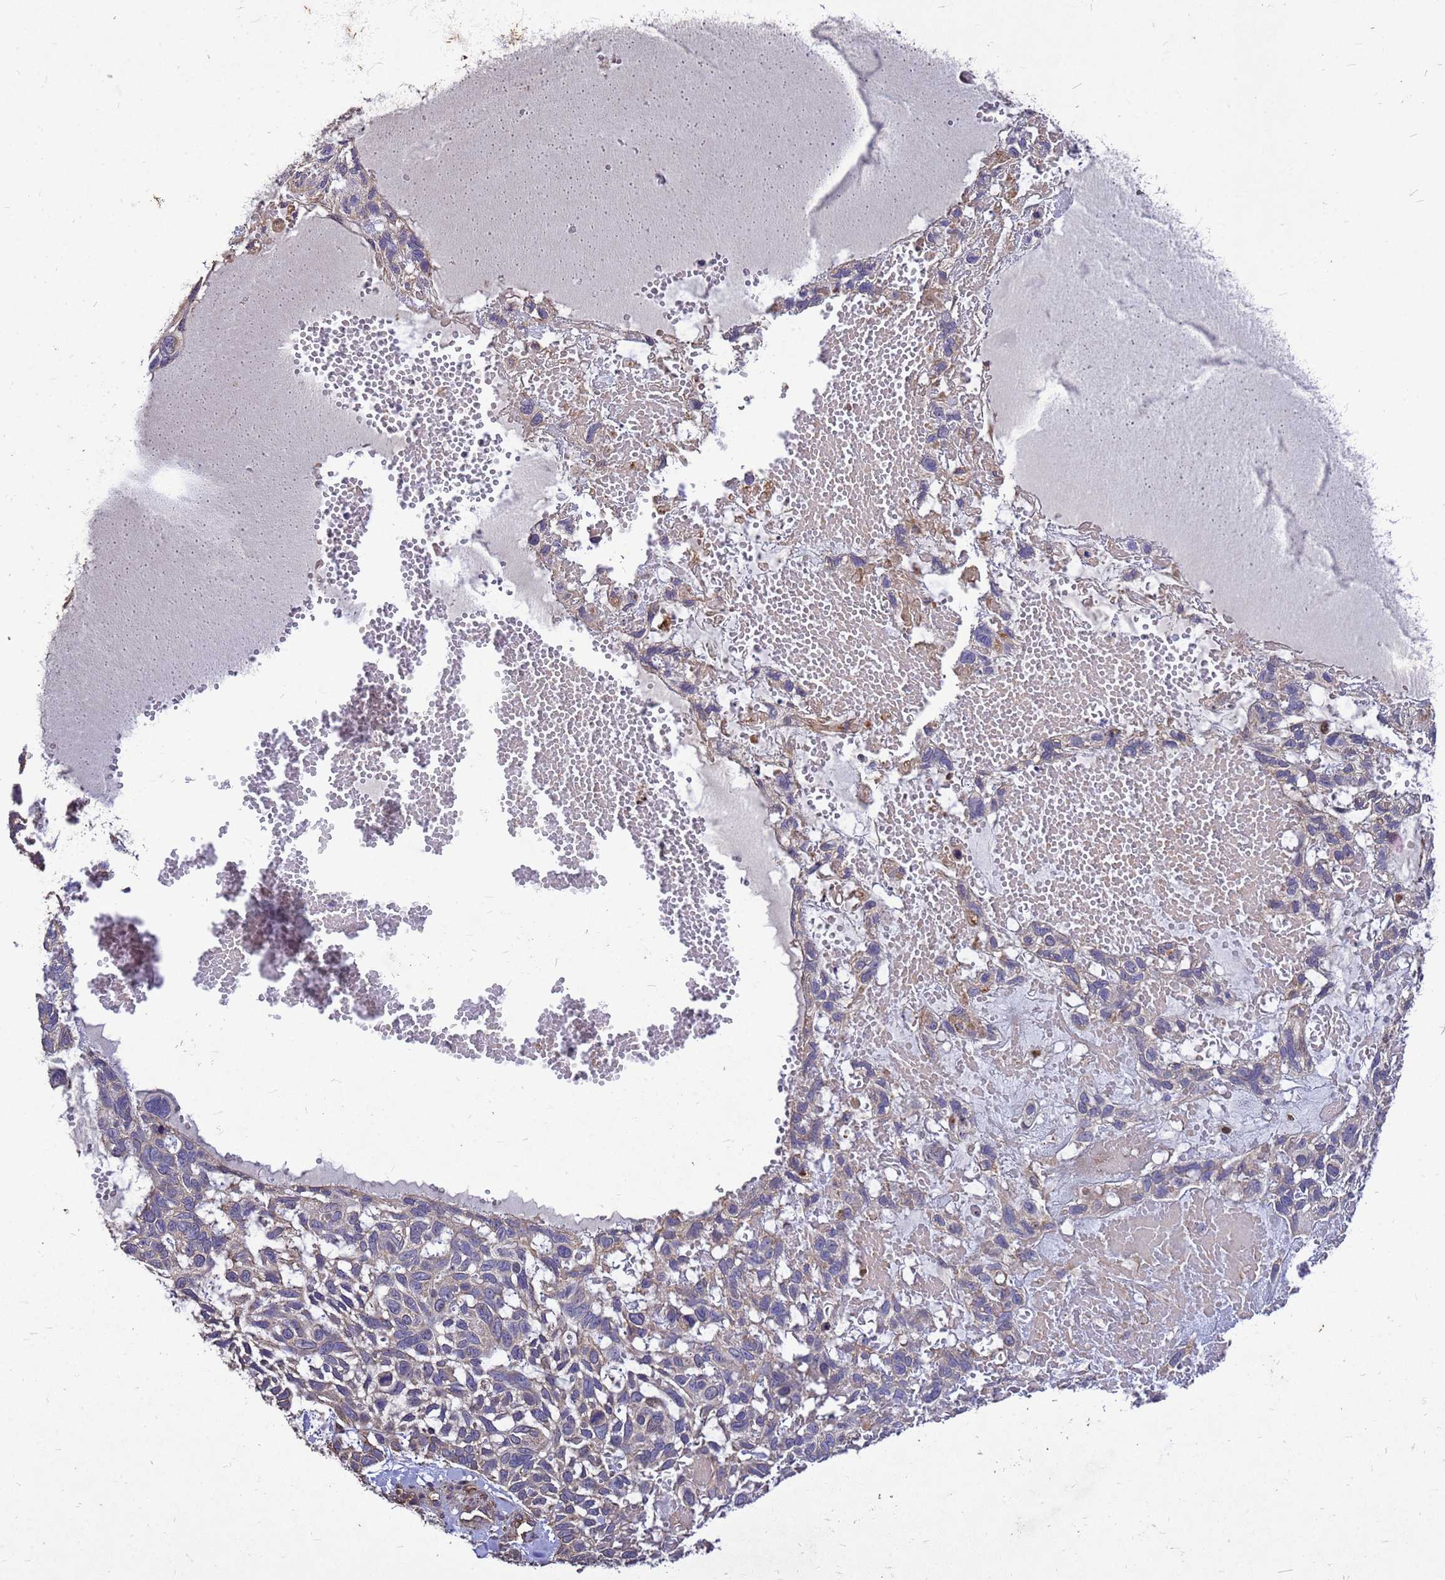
{"staining": {"intensity": "weak", "quantity": "25%-75%", "location": "cytoplasmic/membranous"}, "tissue": "skin cancer", "cell_type": "Tumor cells", "image_type": "cancer", "snomed": [{"axis": "morphology", "description": "Basal cell carcinoma"}, {"axis": "topography", "description": "Skin"}], "caption": "Immunohistochemical staining of human skin cancer (basal cell carcinoma) exhibits weak cytoplasmic/membranous protein staining in about 25%-75% of tumor cells. (brown staining indicates protein expression, while blue staining denotes nuclei).", "gene": "RSPRY1", "patient": {"sex": "male", "age": 88}}